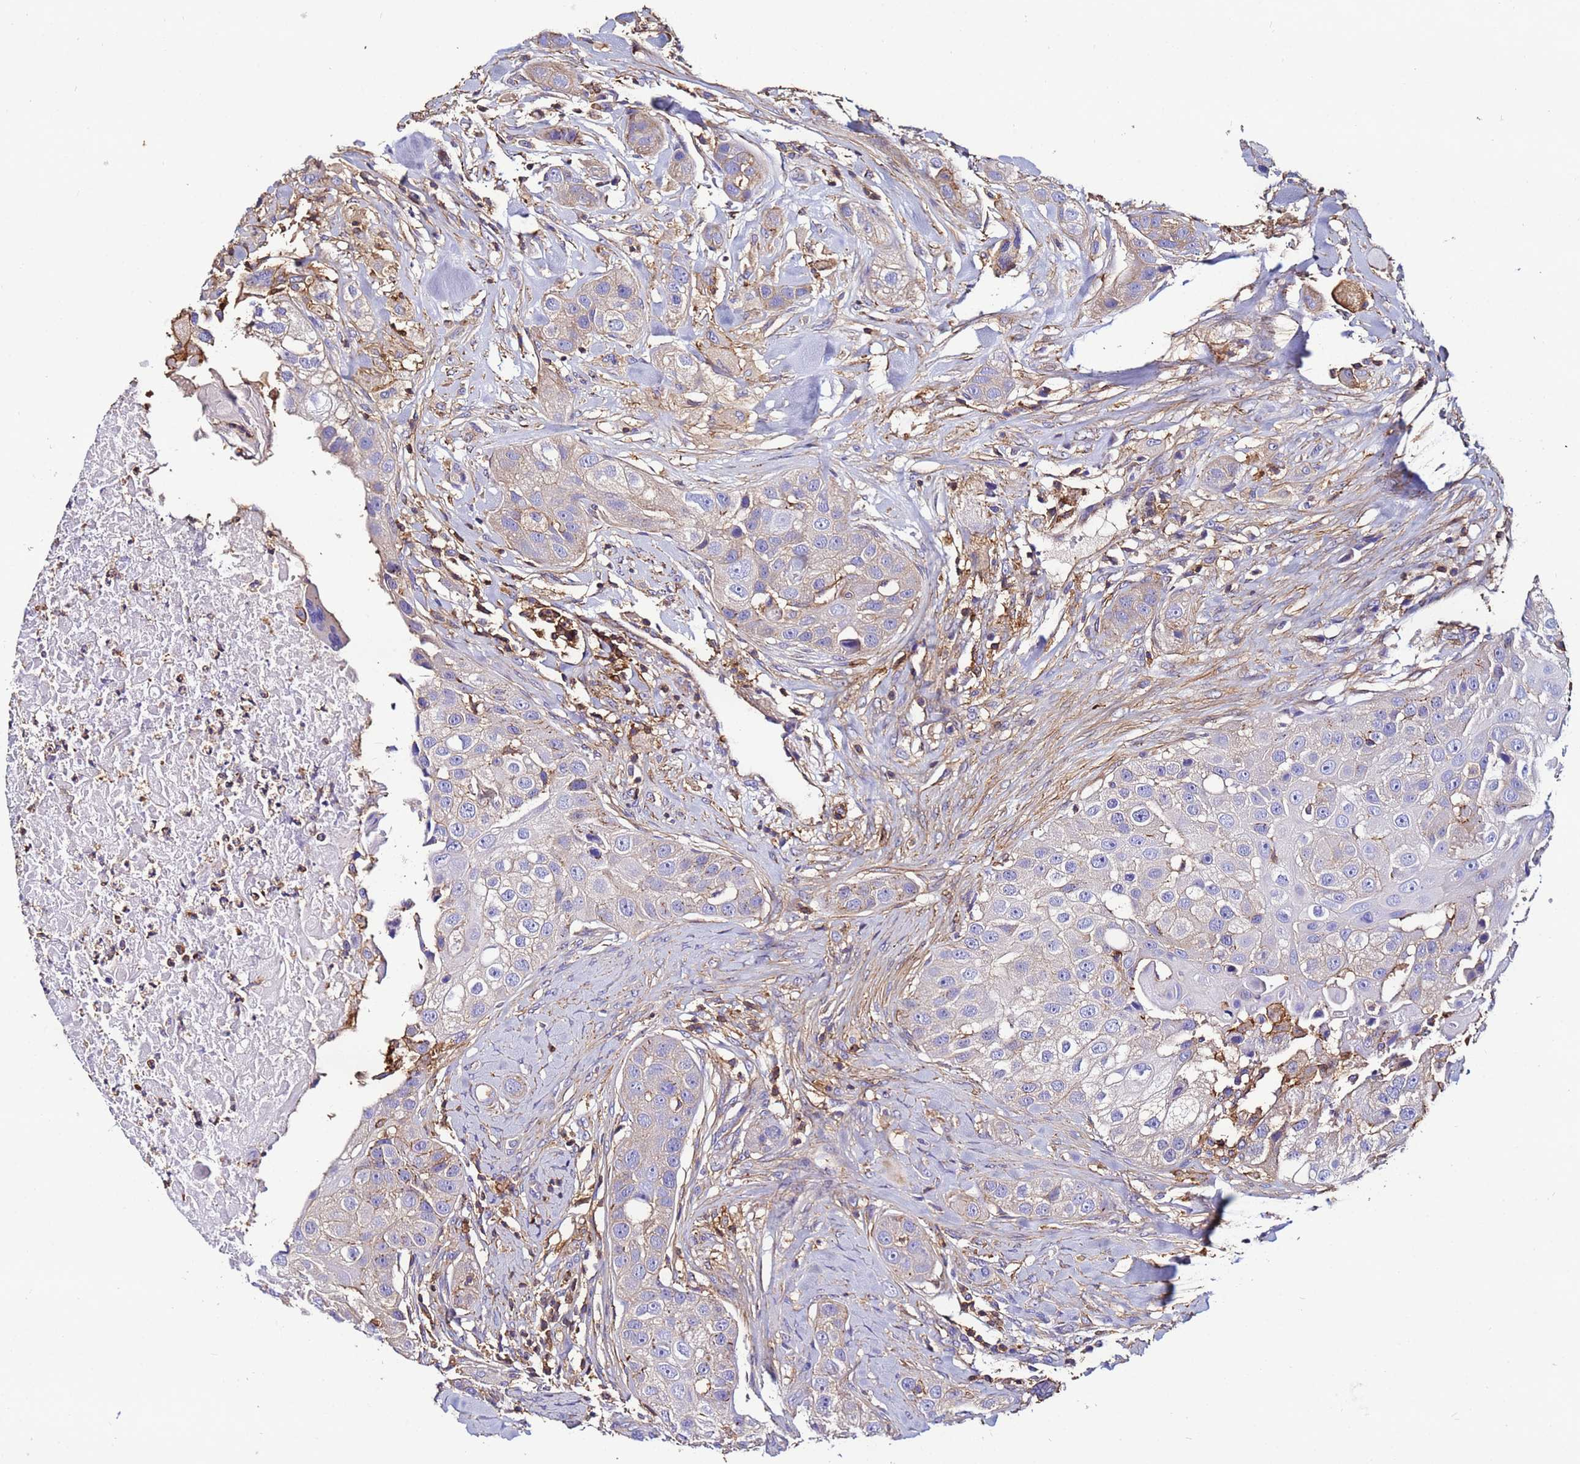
{"staining": {"intensity": "weak", "quantity": "<25%", "location": "cytoplasmic/membranous"}, "tissue": "head and neck cancer", "cell_type": "Tumor cells", "image_type": "cancer", "snomed": [{"axis": "morphology", "description": "Normal tissue, NOS"}, {"axis": "morphology", "description": "Squamous cell carcinoma, NOS"}, {"axis": "topography", "description": "Skeletal muscle"}, {"axis": "topography", "description": "Head-Neck"}], "caption": "Squamous cell carcinoma (head and neck) was stained to show a protein in brown. There is no significant expression in tumor cells. (DAB (3,3'-diaminobenzidine) immunohistochemistry (IHC), high magnification).", "gene": "ACTB", "patient": {"sex": "male", "age": 51}}